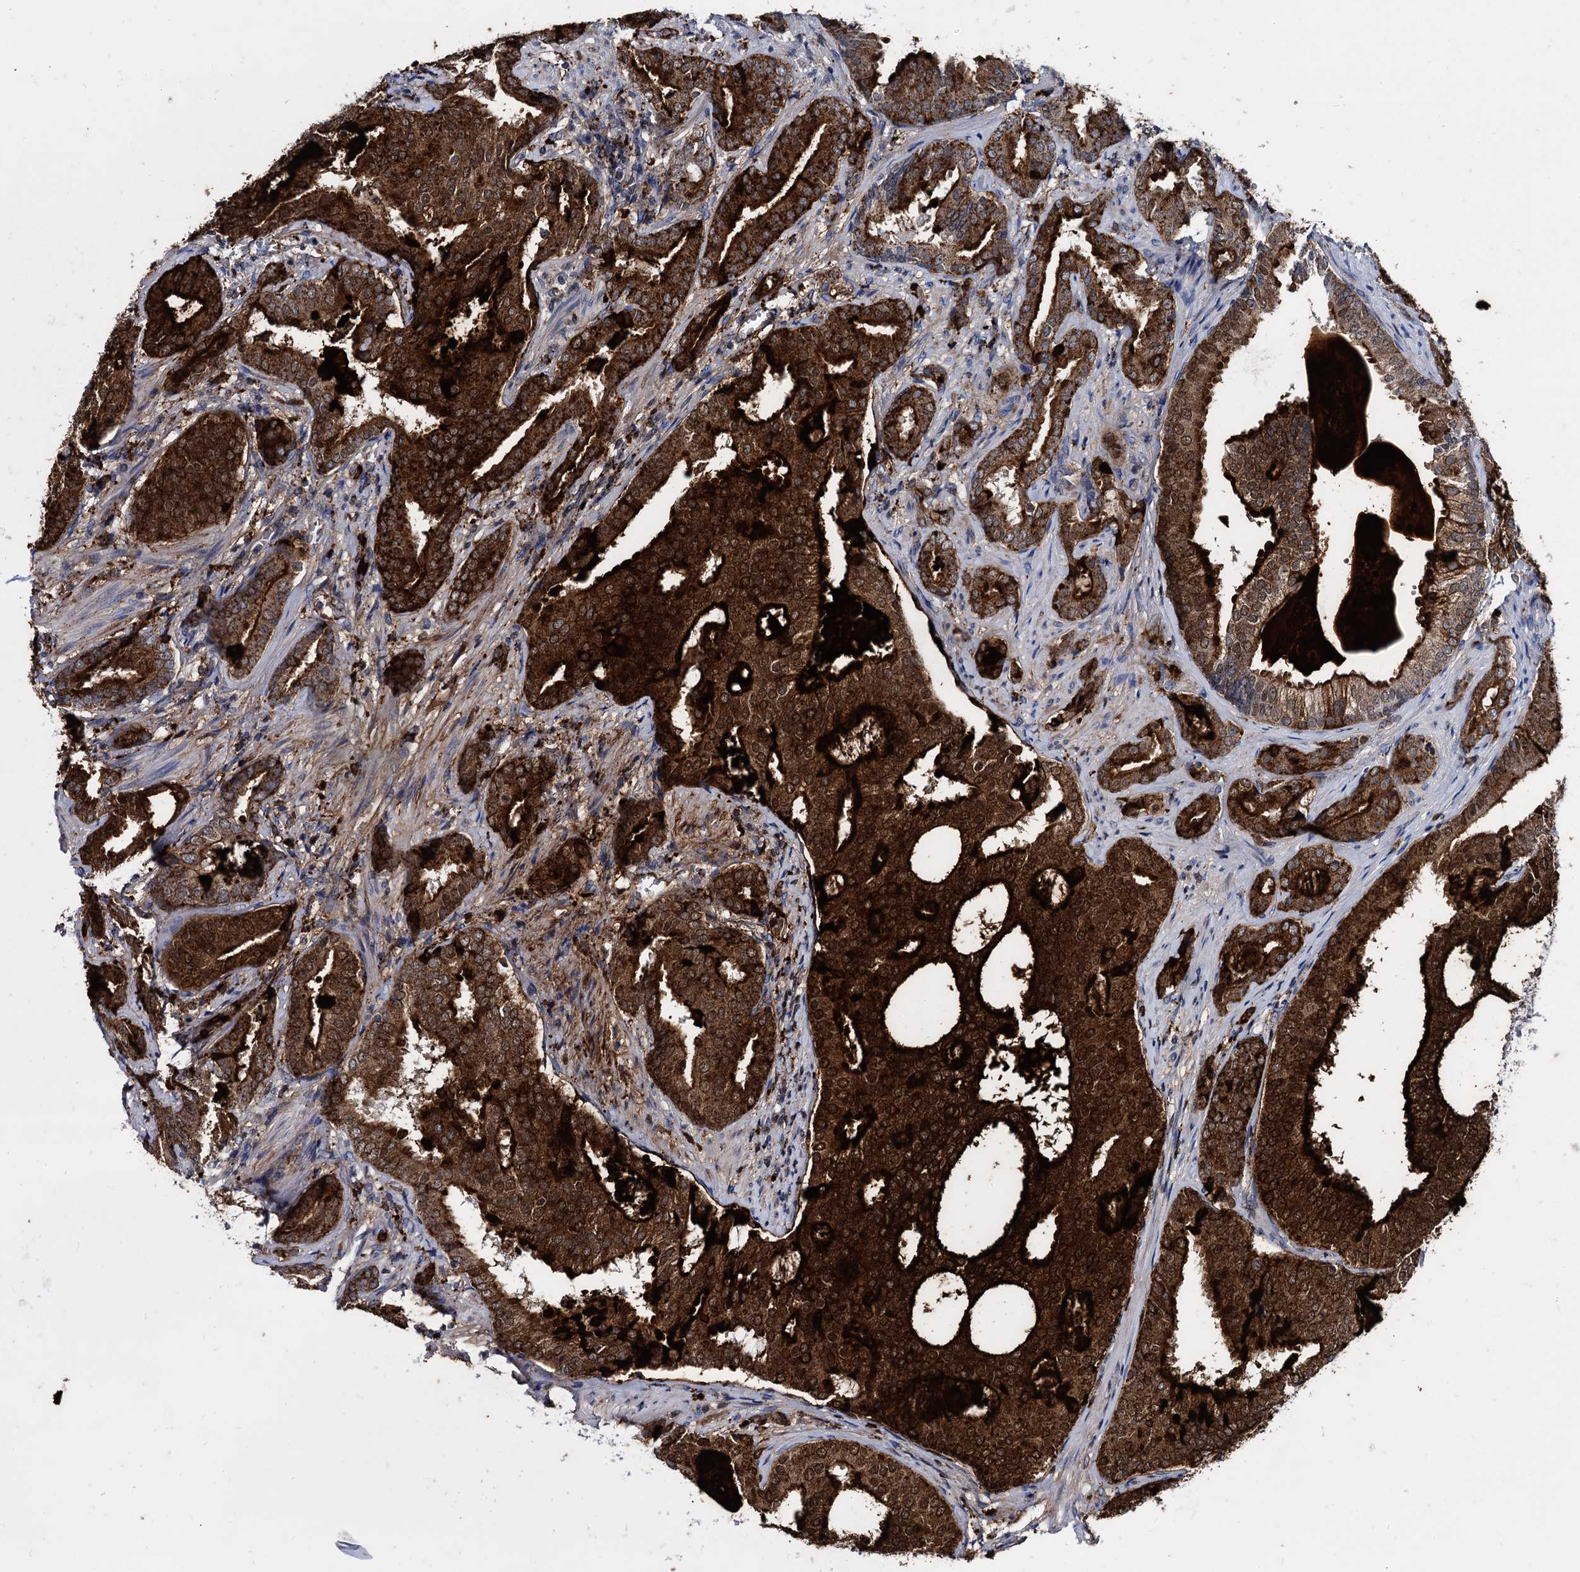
{"staining": {"intensity": "strong", "quantity": ">75%", "location": "cytoplasmic/membranous"}, "tissue": "prostate cancer", "cell_type": "Tumor cells", "image_type": "cancer", "snomed": [{"axis": "morphology", "description": "Adenocarcinoma, High grade"}, {"axis": "topography", "description": "Prostate"}], "caption": "Protein expression by IHC reveals strong cytoplasmic/membranous staining in about >75% of tumor cells in prostate high-grade adenocarcinoma.", "gene": "APOD", "patient": {"sex": "male", "age": 68}}